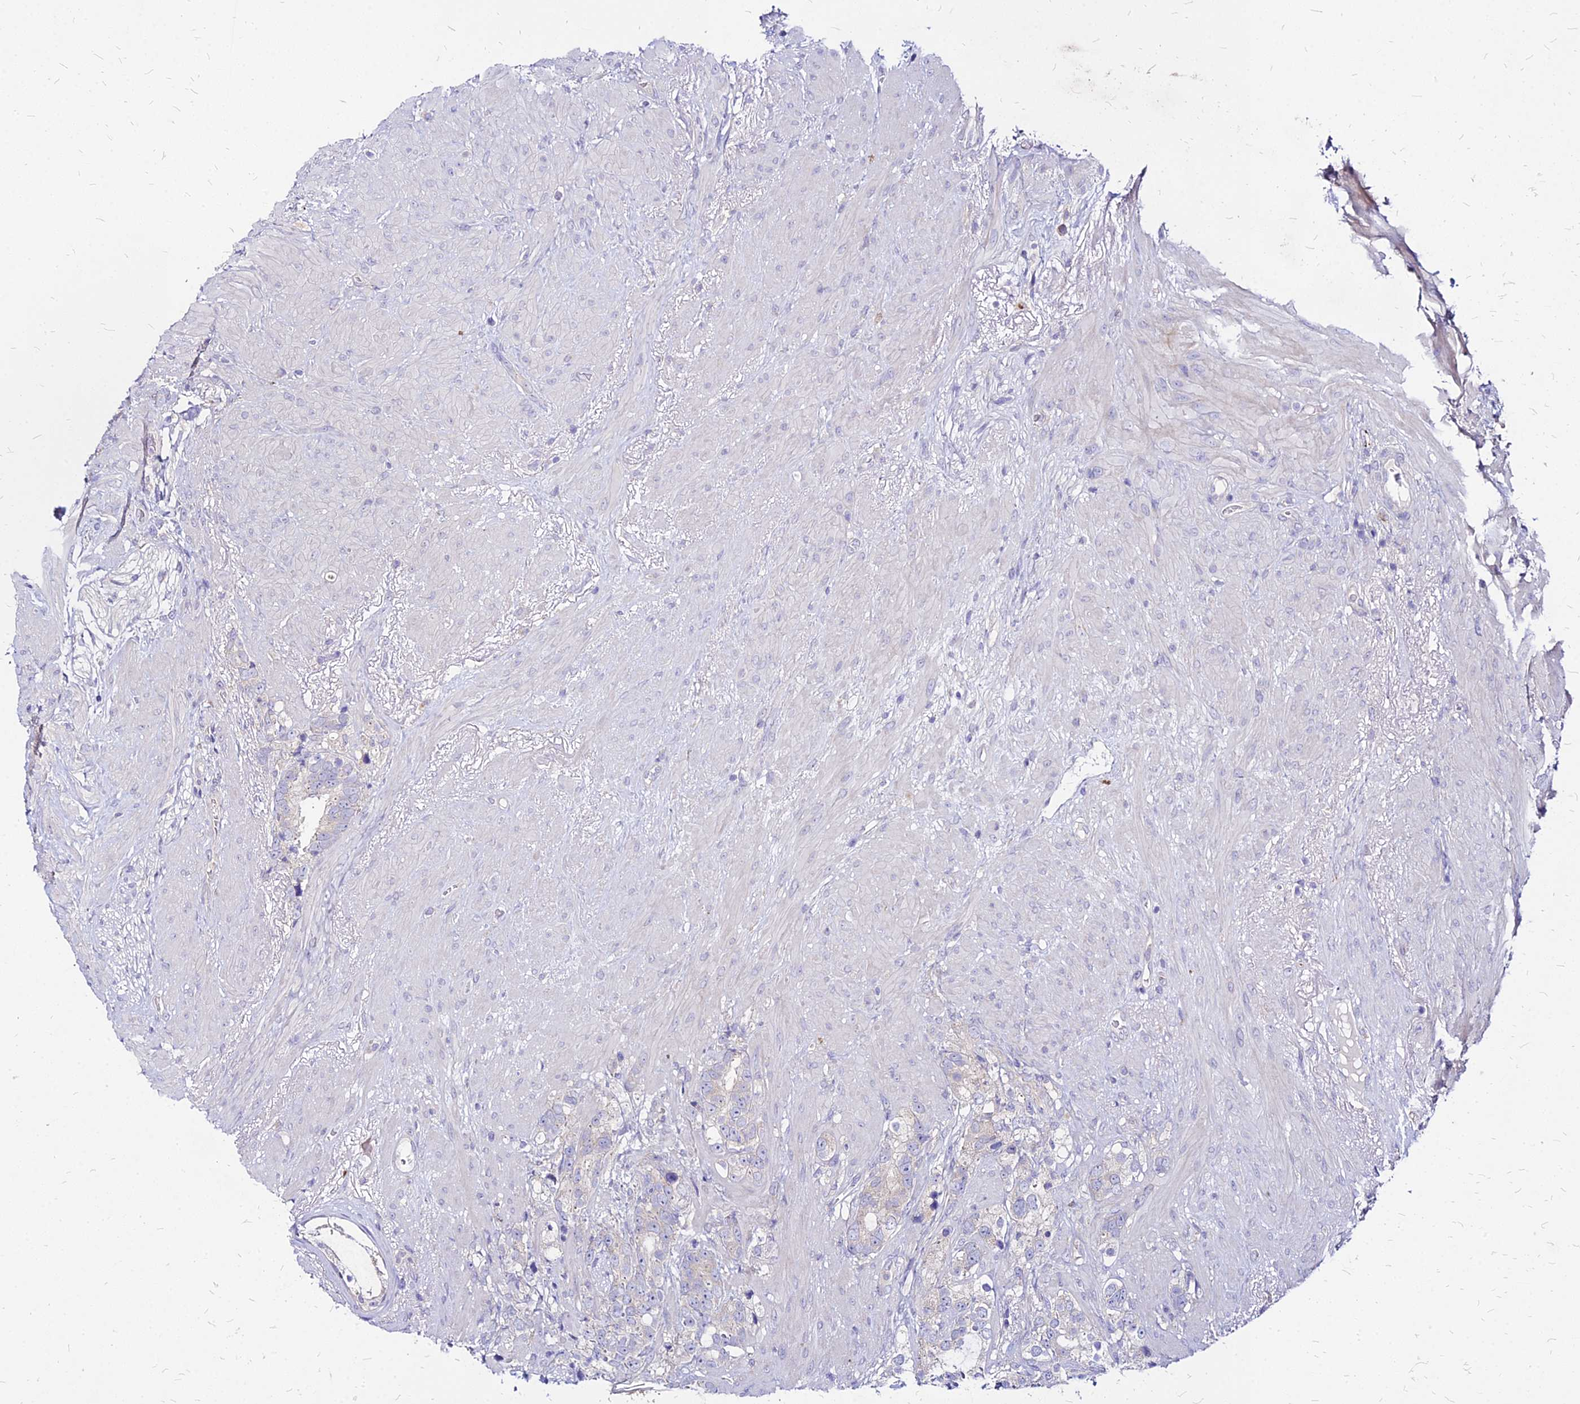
{"staining": {"intensity": "negative", "quantity": "none", "location": "none"}, "tissue": "prostate cancer", "cell_type": "Tumor cells", "image_type": "cancer", "snomed": [{"axis": "morphology", "description": "Adenocarcinoma, High grade"}, {"axis": "topography", "description": "Prostate"}], "caption": "Immunohistochemistry image of prostate high-grade adenocarcinoma stained for a protein (brown), which exhibits no positivity in tumor cells.", "gene": "COMMD10", "patient": {"sex": "male", "age": 74}}